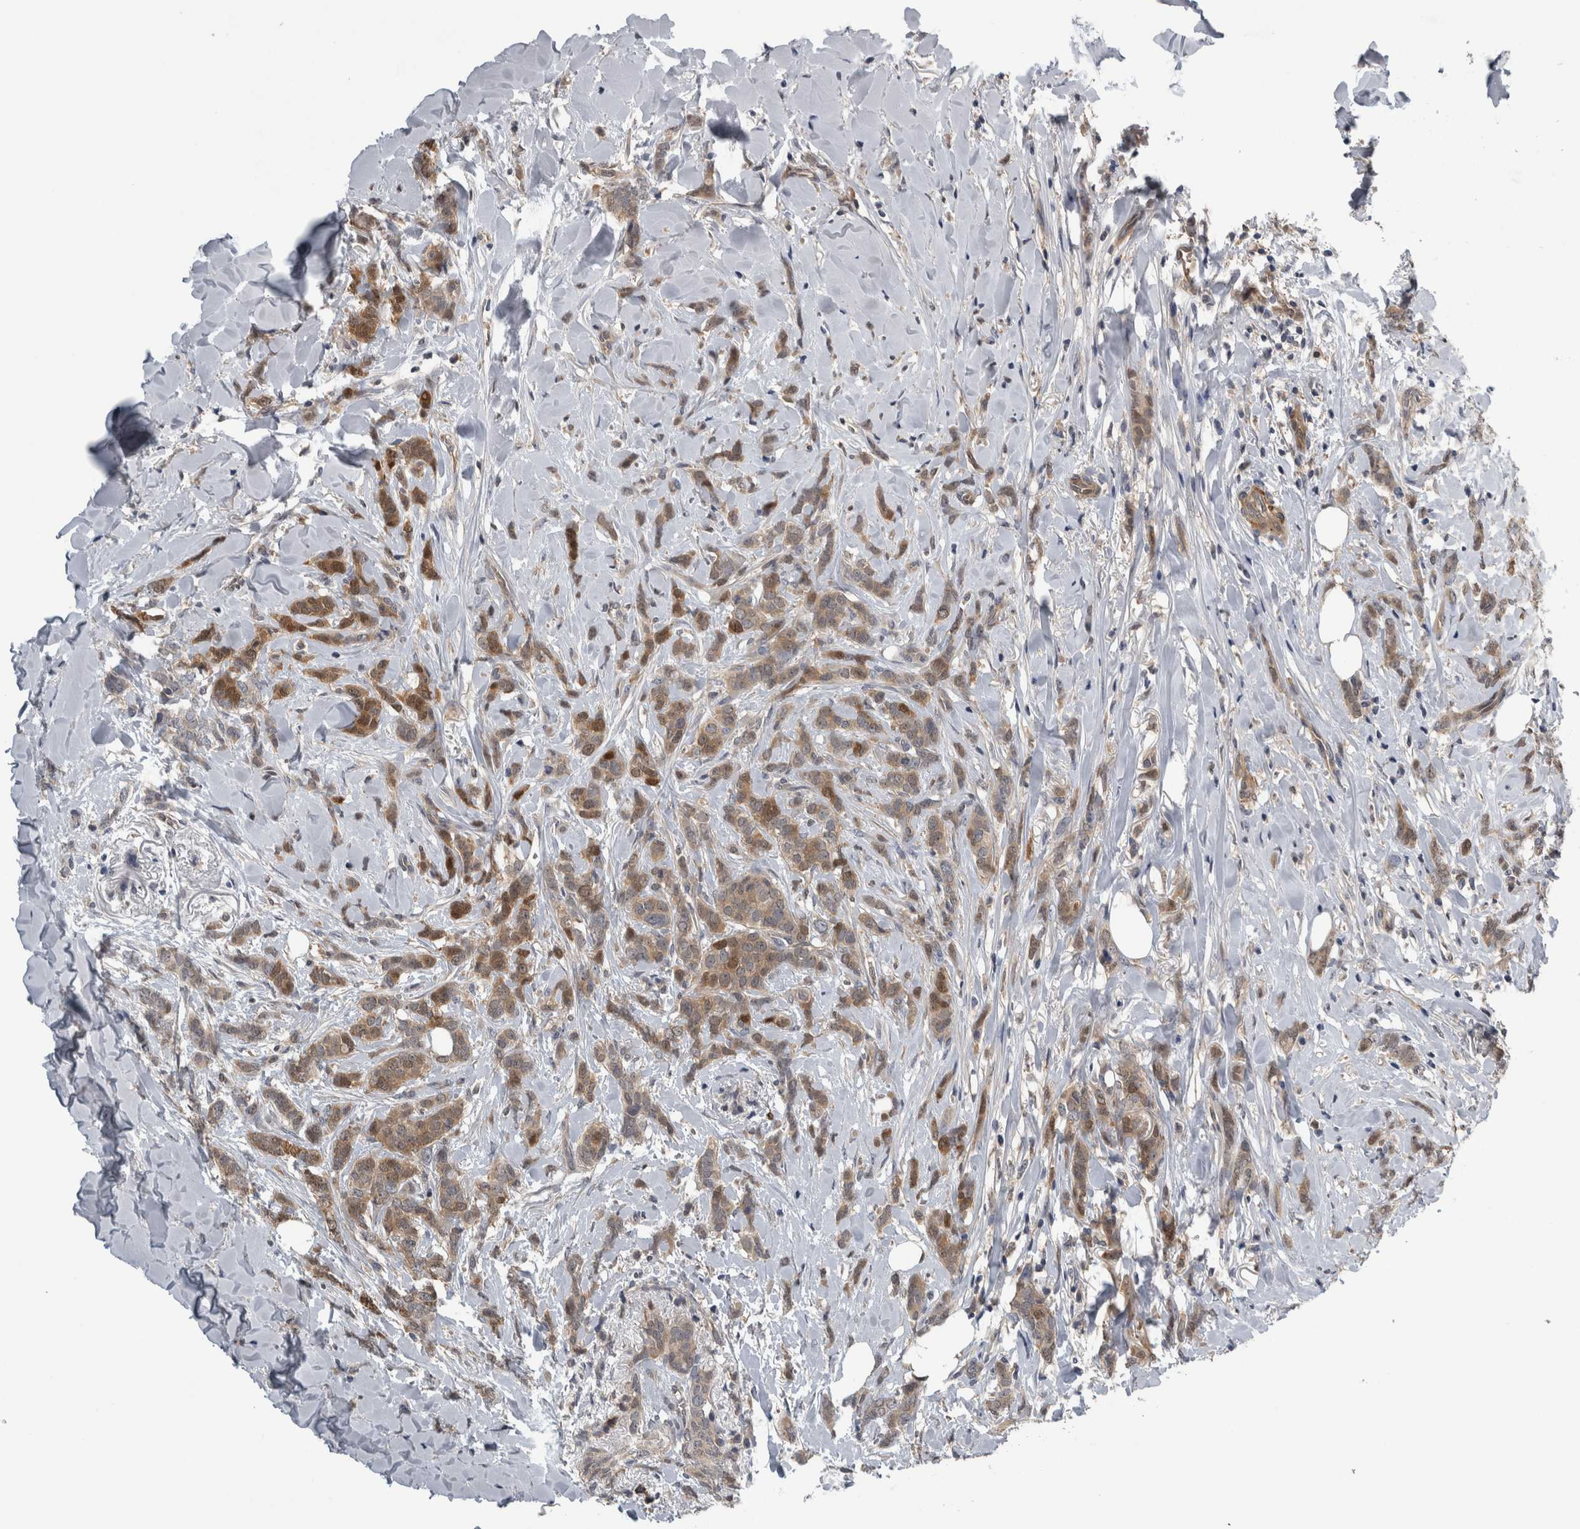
{"staining": {"intensity": "moderate", "quantity": "25%-75%", "location": "cytoplasmic/membranous"}, "tissue": "breast cancer", "cell_type": "Tumor cells", "image_type": "cancer", "snomed": [{"axis": "morphology", "description": "Lobular carcinoma"}, {"axis": "topography", "description": "Skin"}, {"axis": "topography", "description": "Breast"}], "caption": "Breast lobular carcinoma stained for a protein (brown) reveals moderate cytoplasmic/membranous positive expression in about 25%-75% of tumor cells.", "gene": "NAPRT", "patient": {"sex": "female", "age": 46}}